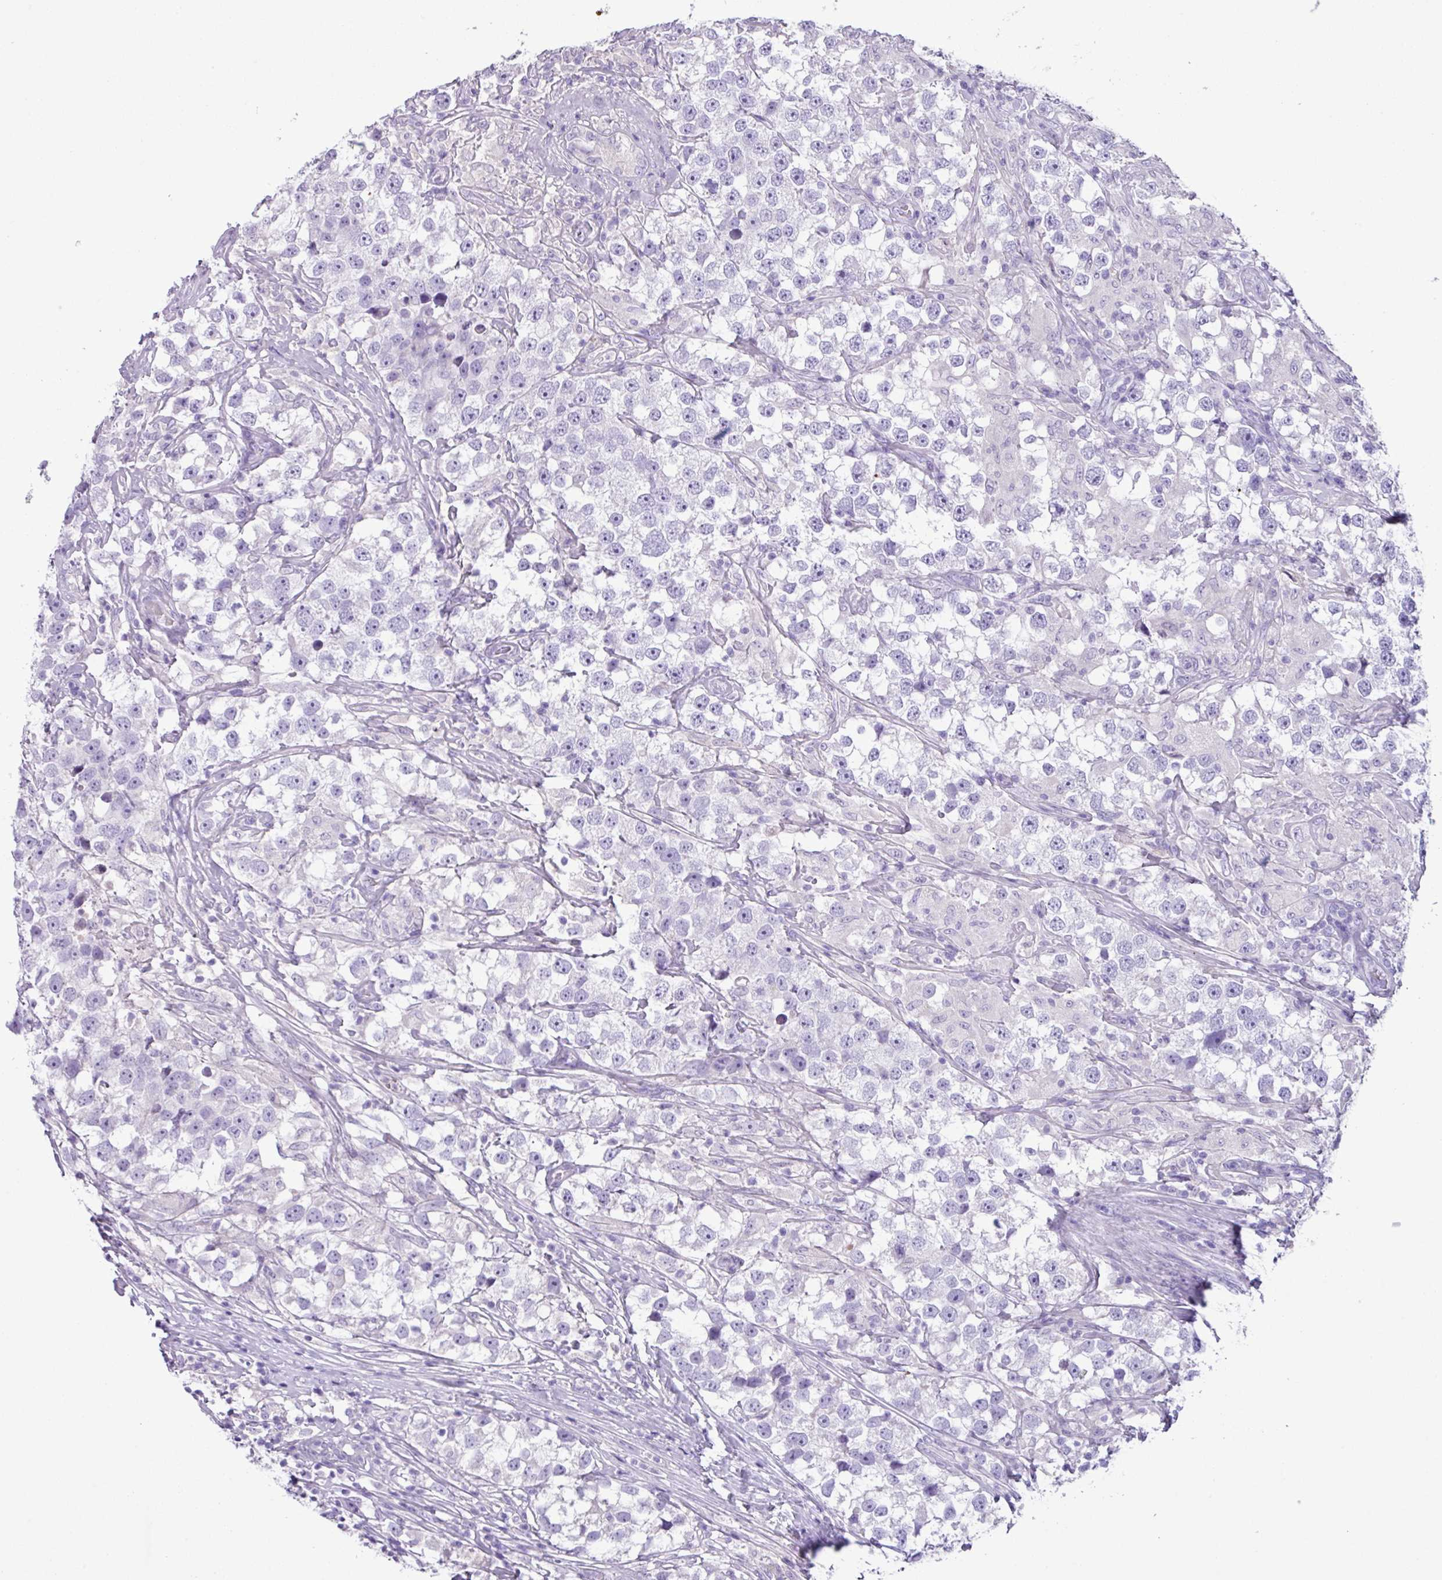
{"staining": {"intensity": "negative", "quantity": "none", "location": "none"}, "tissue": "testis cancer", "cell_type": "Tumor cells", "image_type": "cancer", "snomed": [{"axis": "morphology", "description": "Seminoma, NOS"}, {"axis": "topography", "description": "Testis"}], "caption": "Immunohistochemistry image of human testis cancer (seminoma) stained for a protein (brown), which displays no staining in tumor cells. Brightfield microscopy of immunohistochemistry (IHC) stained with DAB (3,3'-diaminobenzidine) (brown) and hematoxylin (blue), captured at high magnification.", "gene": "CYSTM1", "patient": {"sex": "male", "age": 46}}